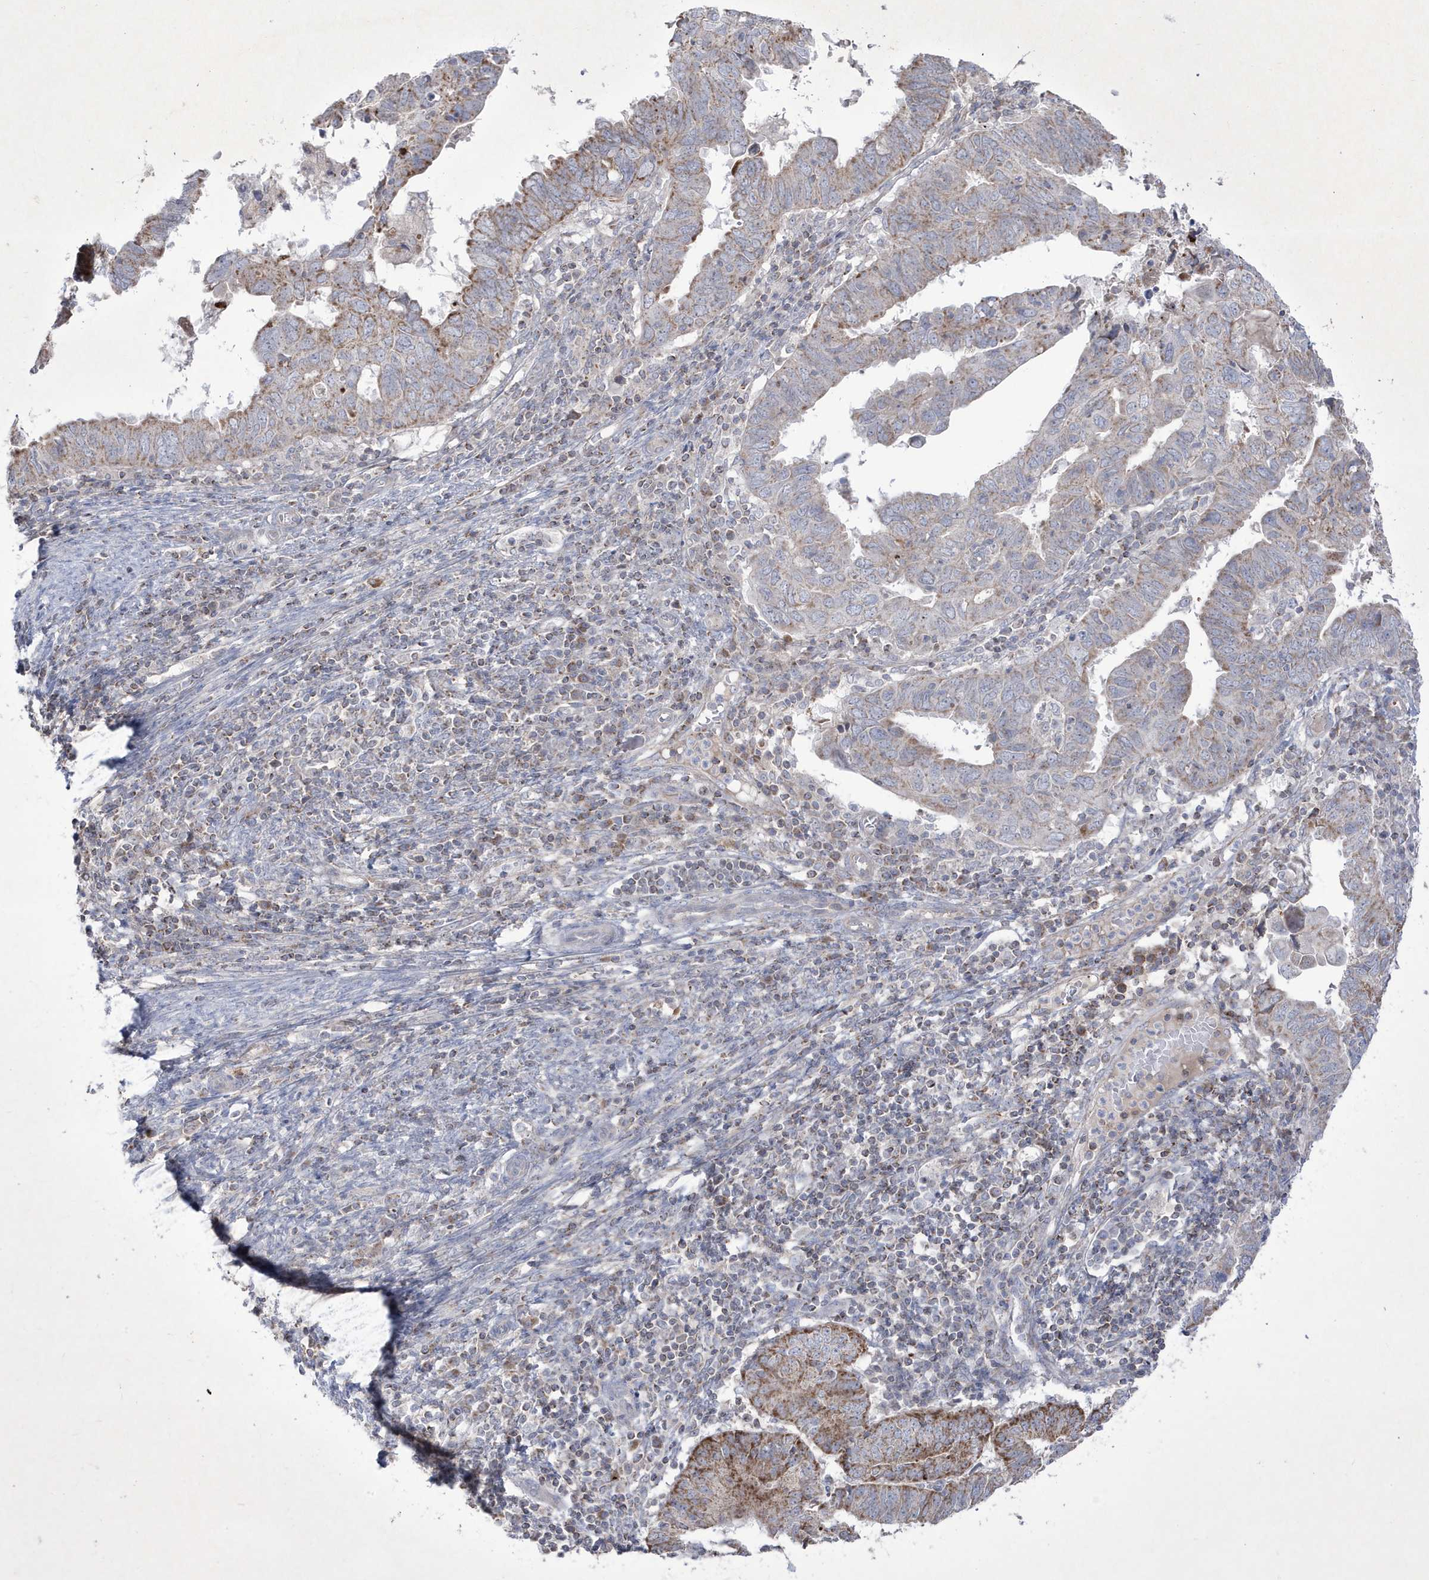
{"staining": {"intensity": "moderate", "quantity": "25%-75%", "location": "cytoplasmic/membranous"}, "tissue": "endometrial cancer", "cell_type": "Tumor cells", "image_type": "cancer", "snomed": [{"axis": "morphology", "description": "Adenocarcinoma, NOS"}, {"axis": "topography", "description": "Uterus"}], "caption": "Approximately 25%-75% of tumor cells in human endometrial adenocarcinoma show moderate cytoplasmic/membranous protein positivity as visualized by brown immunohistochemical staining.", "gene": "ADAMTSL3", "patient": {"sex": "female", "age": 77}}